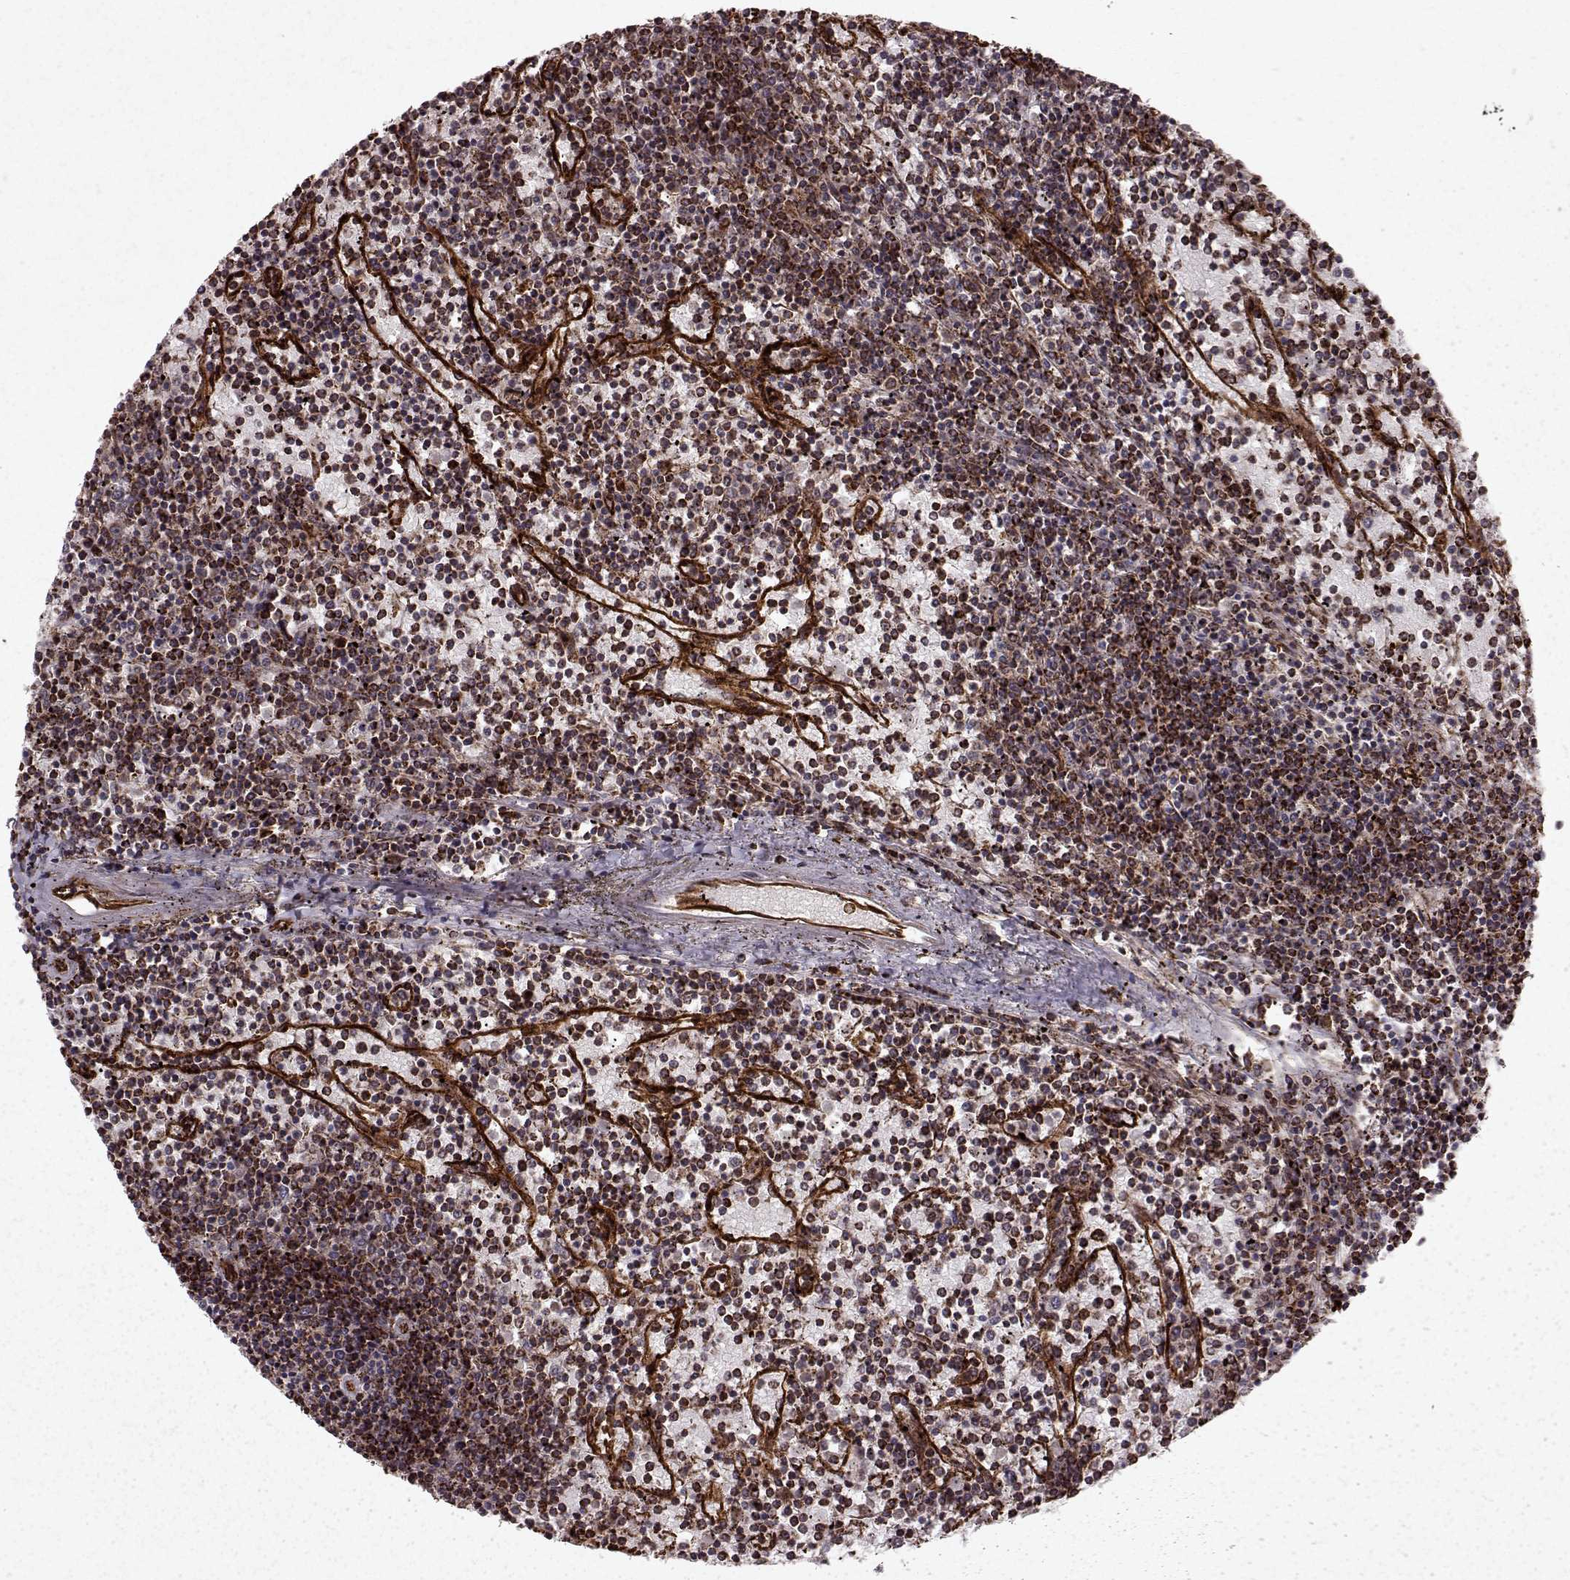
{"staining": {"intensity": "moderate", "quantity": ">75%", "location": "cytoplasmic/membranous"}, "tissue": "lymphoma", "cell_type": "Tumor cells", "image_type": "cancer", "snomed": [{"axis": "morphology", "description": "Malignant lymphoma, non-Hodgkin's type, Low grade"}, {"axis": "topography", "description": "Spleen"}], "caption": "Low-grade malignant lymphoma, non-Hodgkin's type was stained to show a protein in brown. There is medium levels of moderate cytoplasmic/membranous expression in about >75% of tumor cells. (Brightfield microscopy of DAB IHC at high magnification).", "gene": "FXN", "patient": {"sex": "female", "age": 77}}